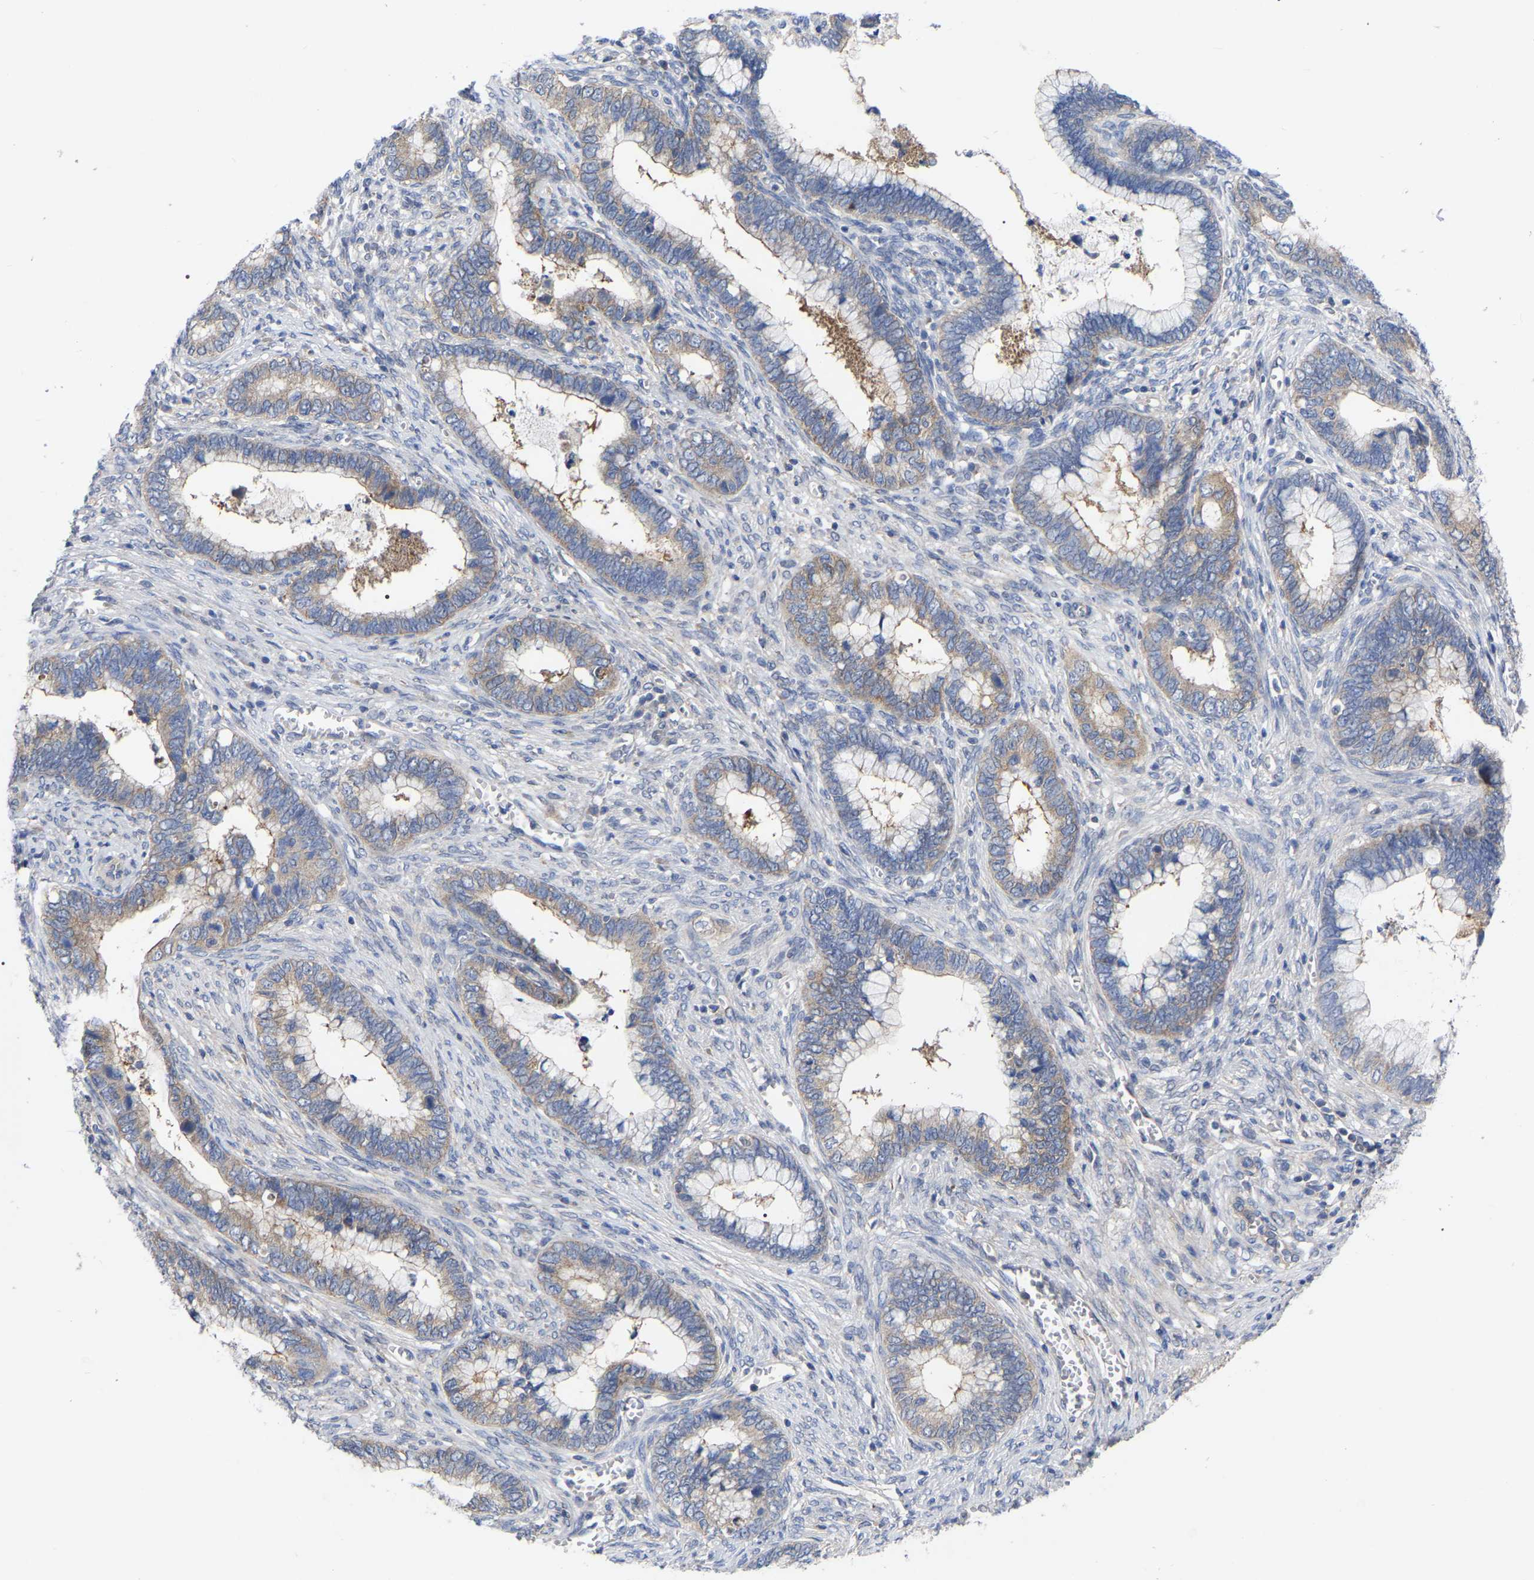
{"staining": {"intensity": "weak", "quantity": "25%-75%", "location": "cytoplasmic/membranous"}, "tissue": "cervical cancer", "cell_type": "Tumor cells", "image_type": "cancer", "snomed": [{"axis": "morphology", "description": "Adenocarcinoma, NOS"}, {"axis": "topography", "description": "Cervix"}], "caption": "Immunohistochemical staining of cervical cancer (adenocarcinoma) exhibits low levels of weak cytoplasmic/membranous expression in approximately 25%-75% of tumor cells.", "gene": "TCP1", "patient": {"sex": "female", "age": 44}}